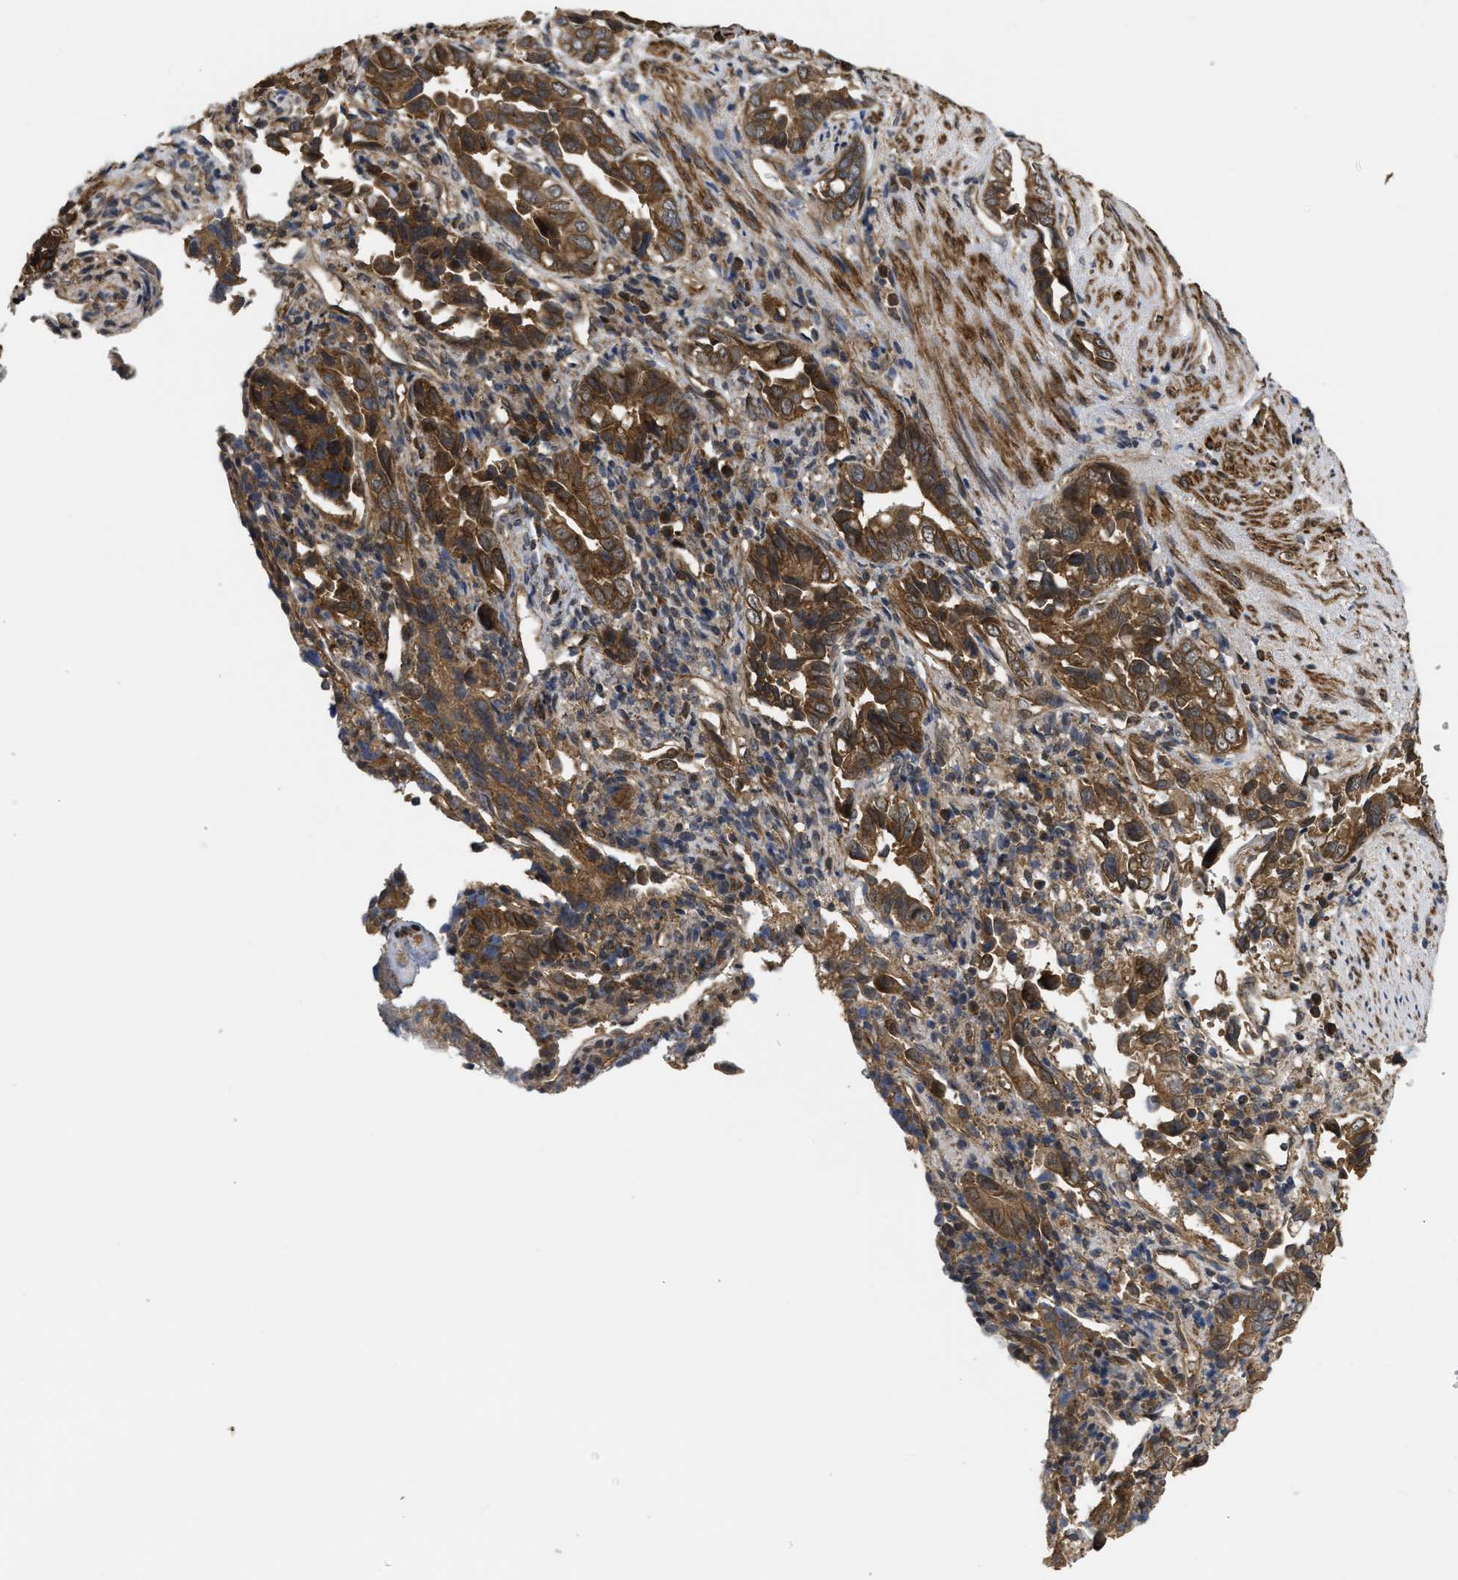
{"staining": {"intensity": "strong", "quantity": ">75%", "location": "cytoplasmic/membranous"}, "tissue": "liver cancer", "cell_type": "Tumor cells", "image_type": "cancer", "snomed": [{"axis": "morphology", "description": "Cholangiocarcinoma"}, {"axis": "topography", "description": "Liver"}], "caption": "Strong cytoplasmic/membranous protein positivity is seen in about >75% of tumor cells in liver cancer (cholangiocarcinoma). The staining was performed using DAB, with brown indicating positive protein expression. Nuclei are stained blue with hematoxylin.", "gene": "FZD6", "patient": {"sex": "female", "age": 79}}